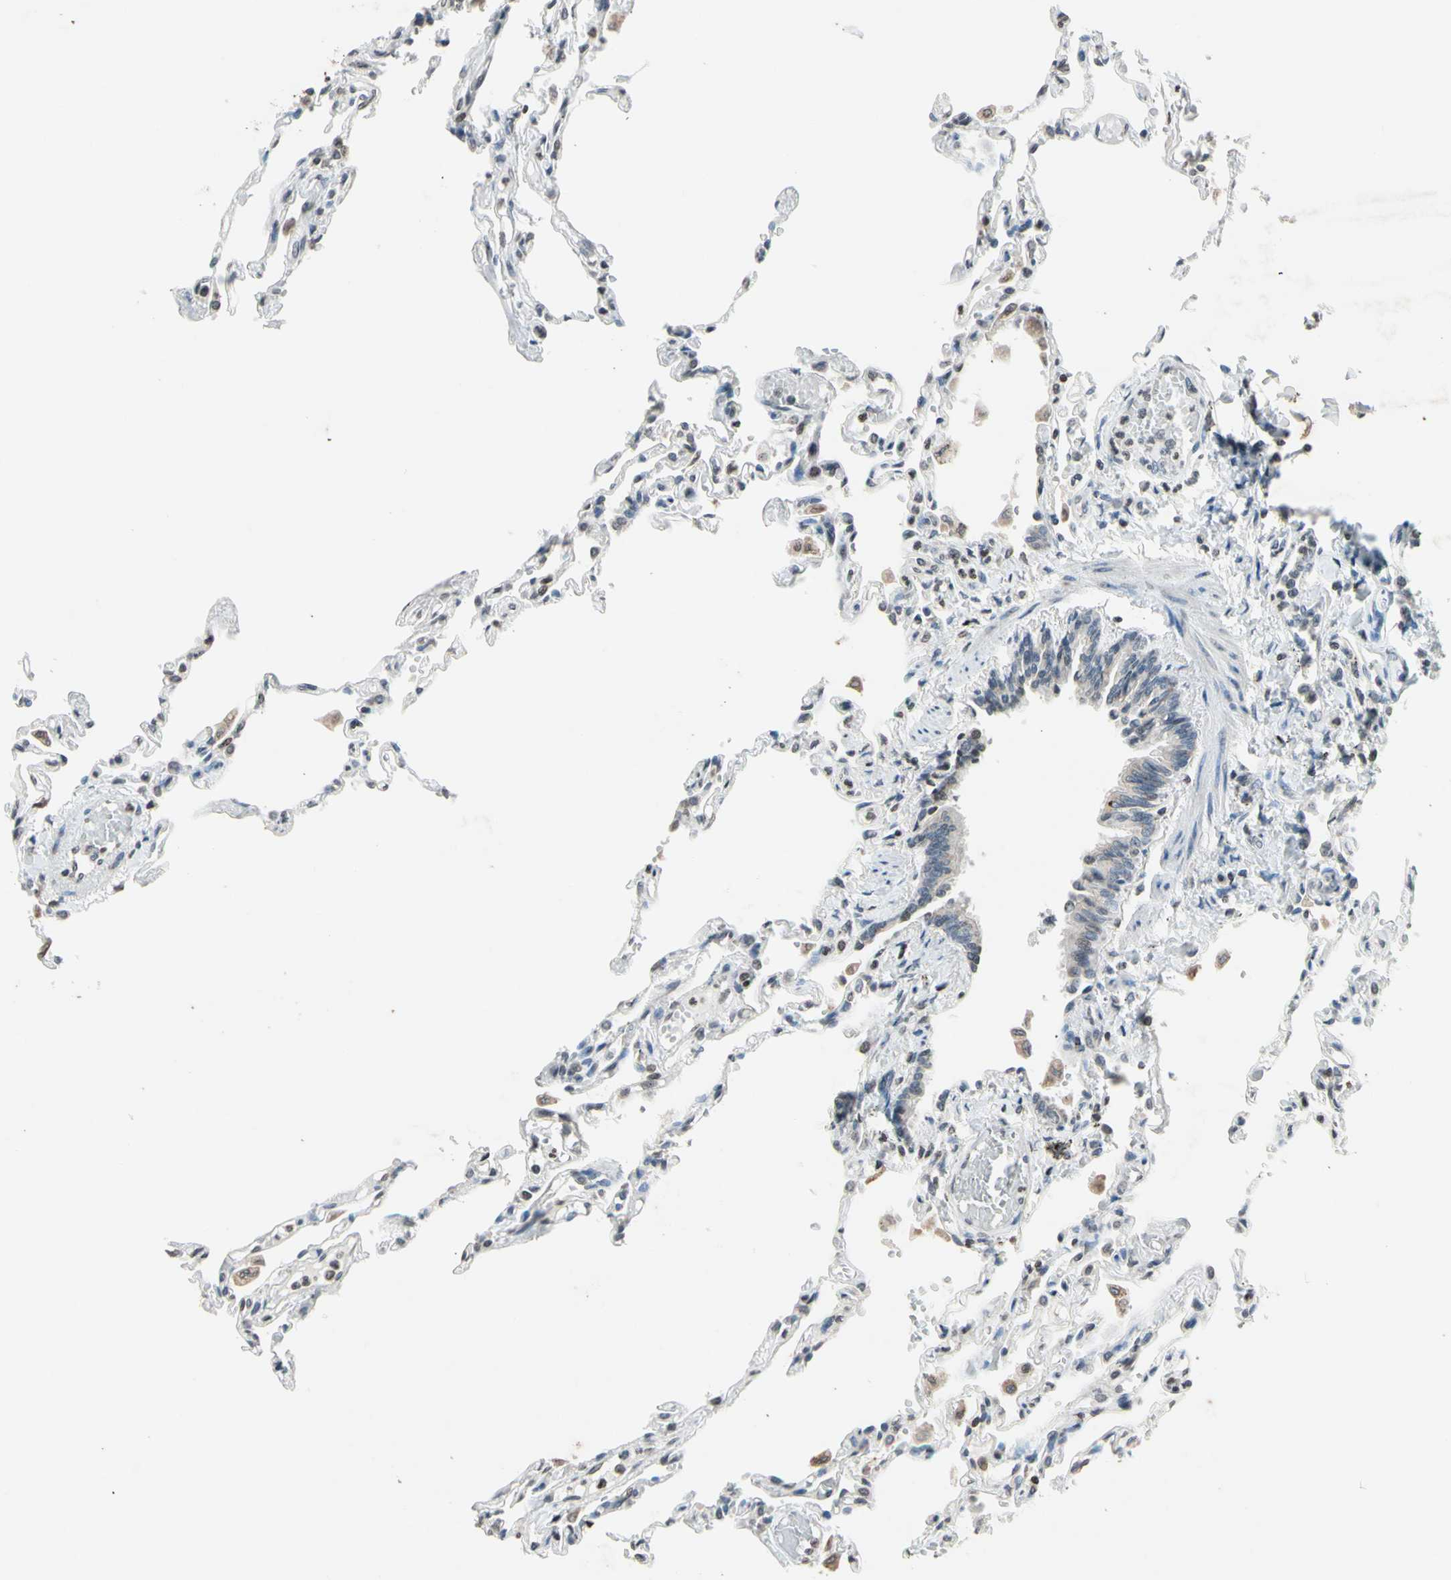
{"staining": {"intensity": "weak", "quantity": "25%-75%", "location": "nuclear"}, "tissue": "lung", "cell_type": "Alveolar cells", "image_type": "normal", "snomed": [{"axis": "morphology", "description": "Normal tissue, NOS"}, {"axis": "topography", "description": "Lung"}], "caption": "Normal lung exhibits weak nuclear positivity in about 25%-75% of alveolar cells The staining is performed using DAB (3,3'-diaminobenzidine) brown chromogen to label protein expression. The nuclei are counter-stained blue using hematoxylin..", "gene": "CLDN11", "patient": {"sex": "male", "age": 21}}